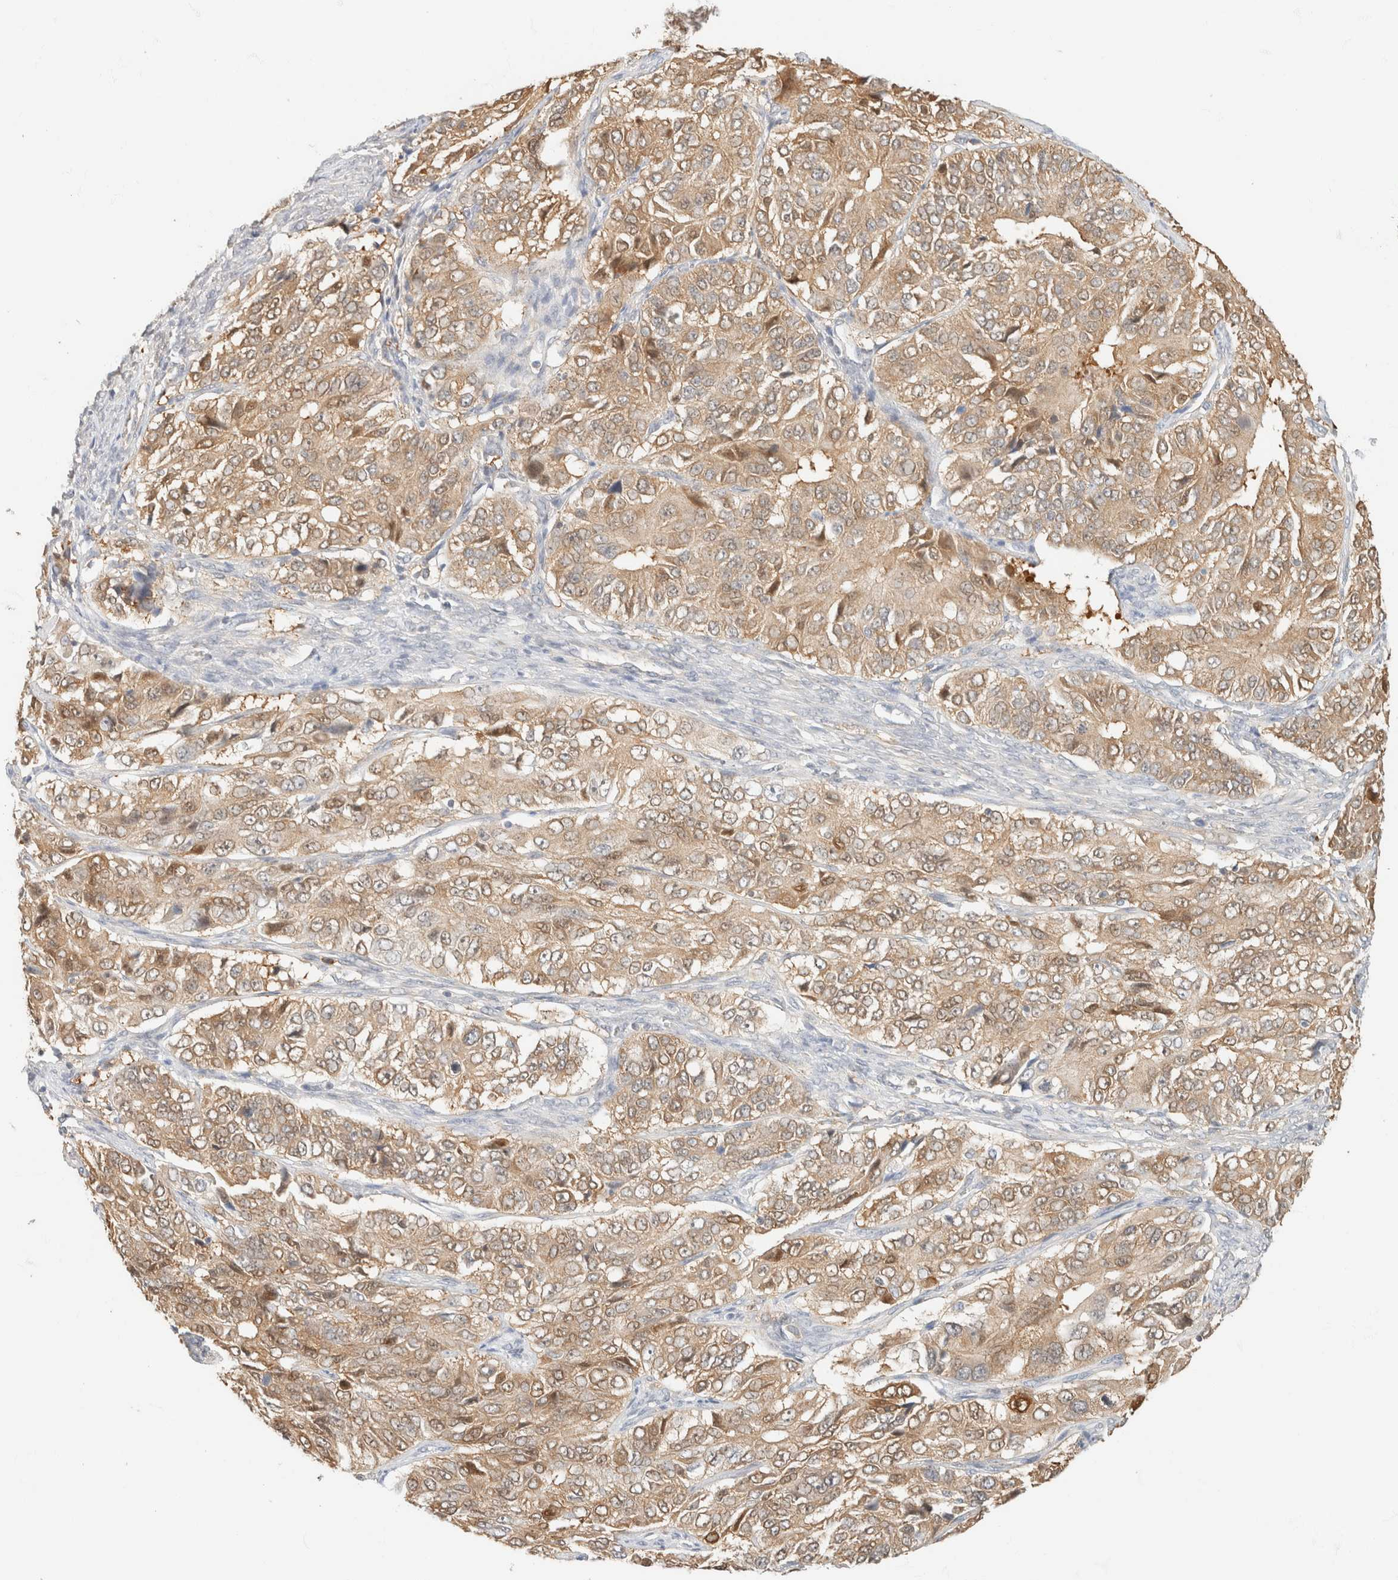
{"staining": {"intensity": "moderate", "quantity": ">75%", "location": "cytoplasmic/membranous"}, "tissue": "ovarian cancer", "cell_type": "Tumor cells", "image_type": "cancer", "snomed": [{"axis": "morphology", "description": "Carcinoma, endometroid"}, {"axis": "topography", "description": "Ovary"}], "caption": "High-power microscopy captured an immunohistochemistry (IHC) image of ovarian cancer, revealing moderate cytoplasmic/membranous positivity in about >75% of tumor cells.", "gene": "GPI", "patient": {"sex": "female", "age": 51}}